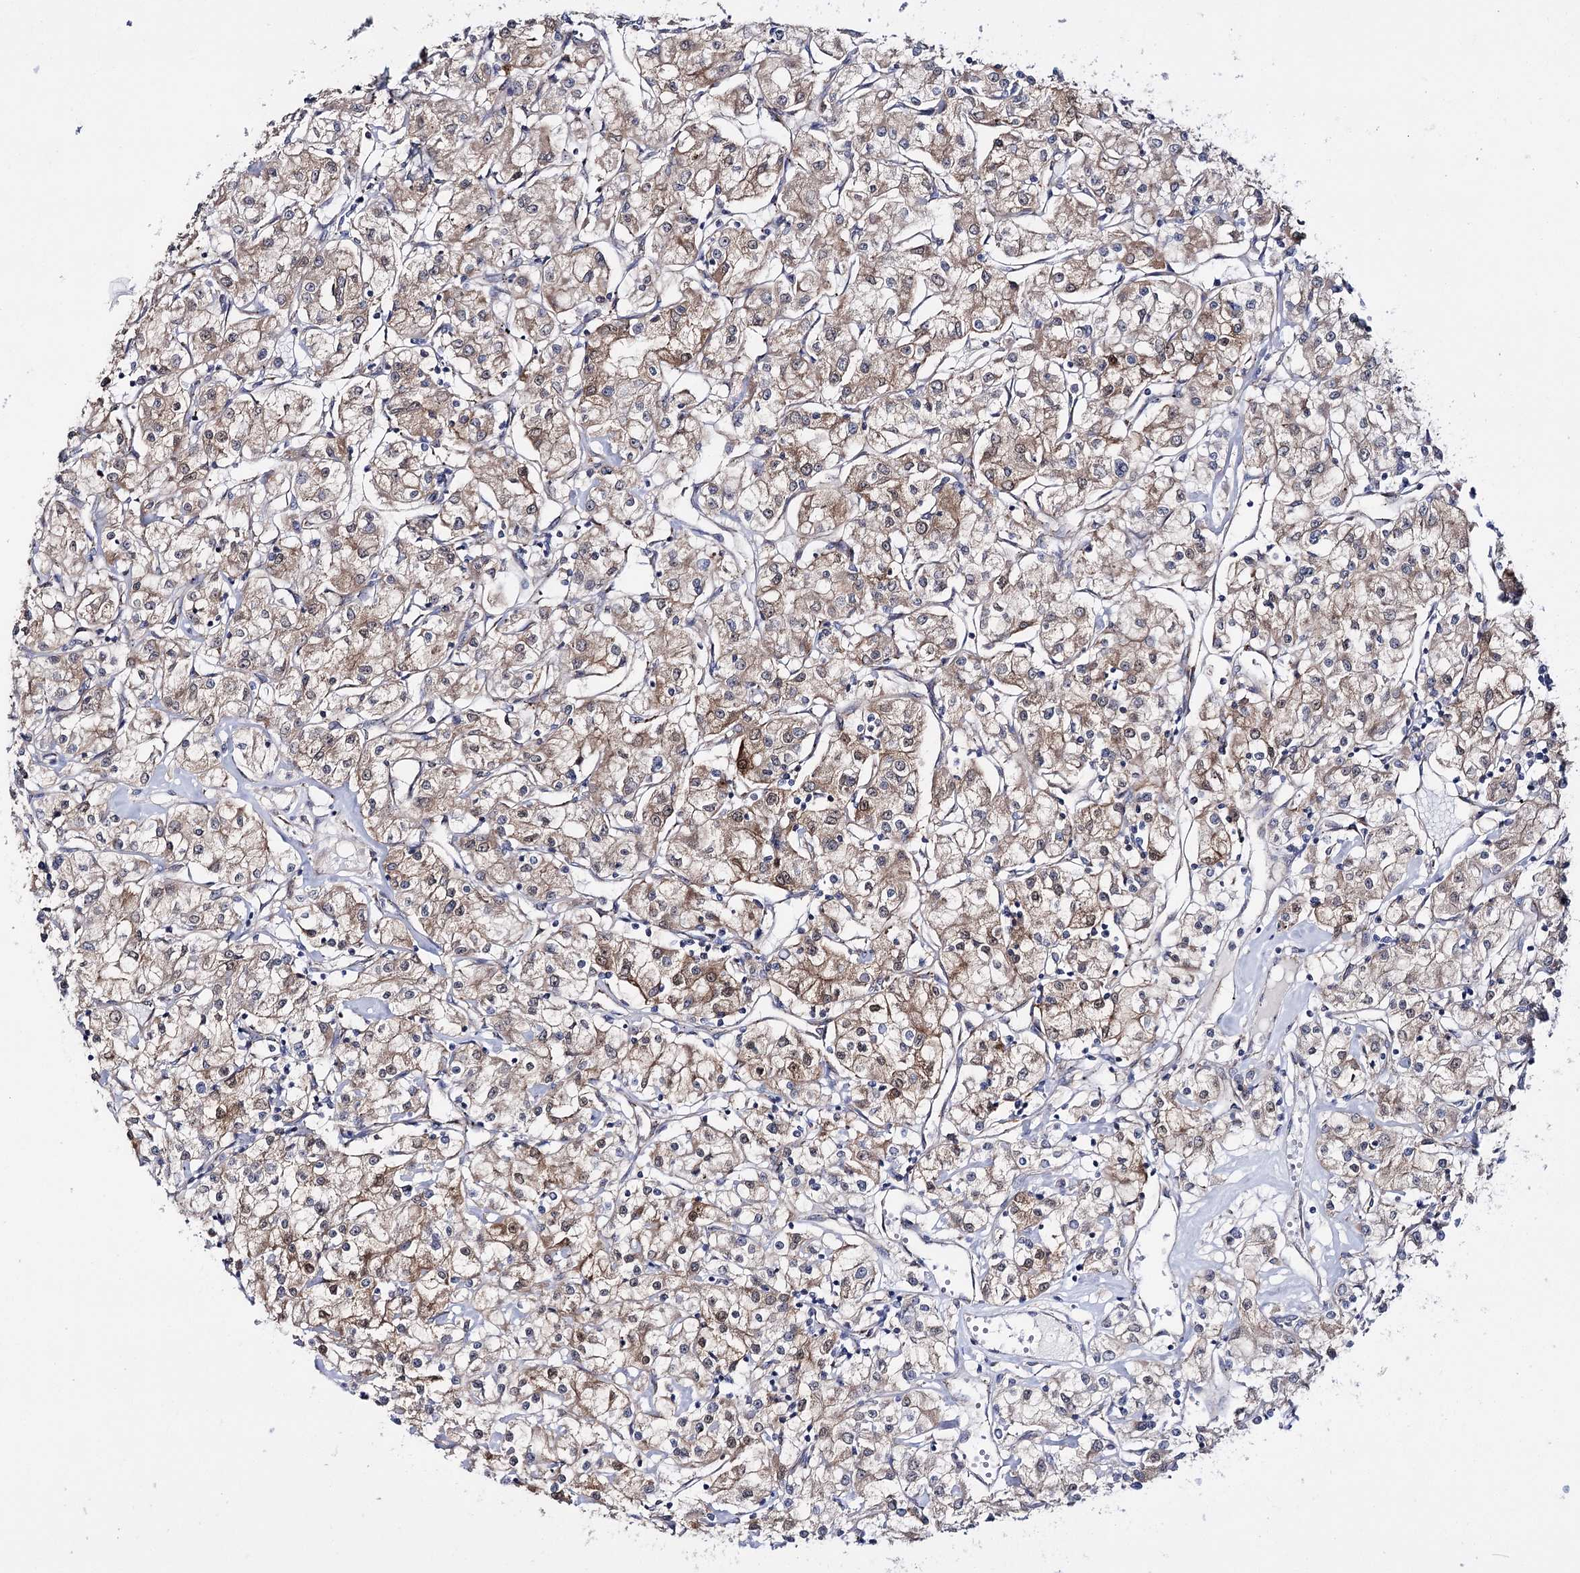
{"staining": {"intensity": "moderate", "quantity": ">75%", "location": "cytoplasmic/membranous"}, "tissue": "renal cancer", "cell_type": "Tumor cells", "image_type": "cancer", "snomed": [{"axis": "morphology", "description": "Adenocarcinoma, NOS"}, {"axis": "topography", "description": "Kidney"}], "caption": "Immunohistochemistry (IHC) staining of renal cancer (adenocarcinoma), which displays medium levels of moderate cytoplasmic/membranous positivity in about >75% of tumor cells indicating moderate cytoplasmic/membranous protein expression. The staining was performed using DAB (brown) for protein detection and nuclei were counterstained in hematoxylin (blue).", "gene": "PTER", "patient": {"sex": "female", "age": 59}}